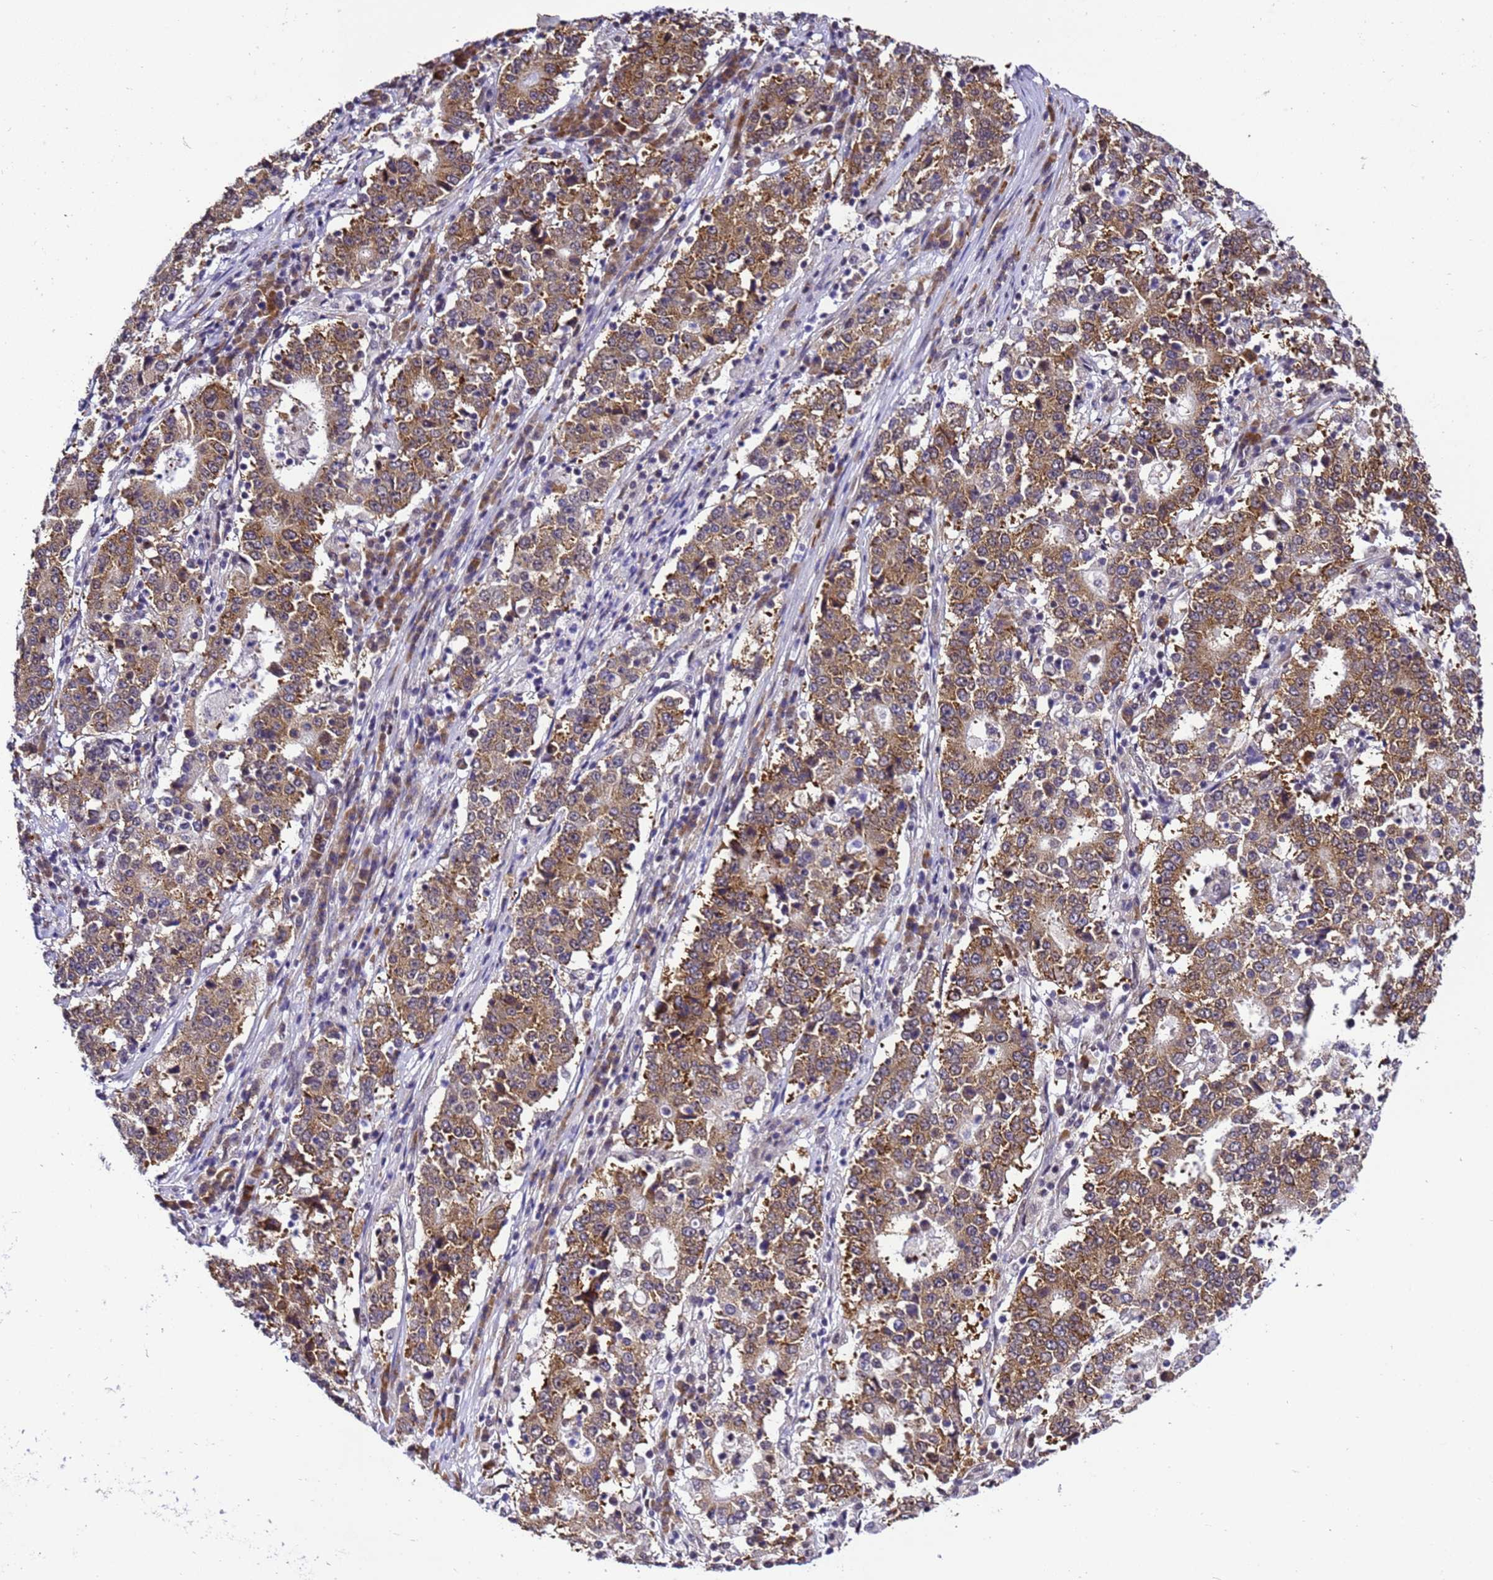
{"staining": {"intensity": "moderate", "quantity": ">75%", "location": "cytoplasmic/membranous"}, "tissue": "stomach cancer", "cell_type": "Tumor cells", "image_type": "cancer", "snomed": [{"axis": "morphology", "description": "Adenocarcinoma, NOS"}, {"axis": "topography", "description": "Stomach"}], "caption": "A photomicrograph of human stomach cancer (adenocarcinoma) stained for a protein shows moderate cytoplasmic/membranous brown staining in tumor cells. The staining was performed using DAB (3,3'-diaminobenzidine), with brown indicating positive protein expression. Nuclei are stained blue with hematoxylin.", "gene": "SMN1", "patient": {"sex": "male", "age": 59}}